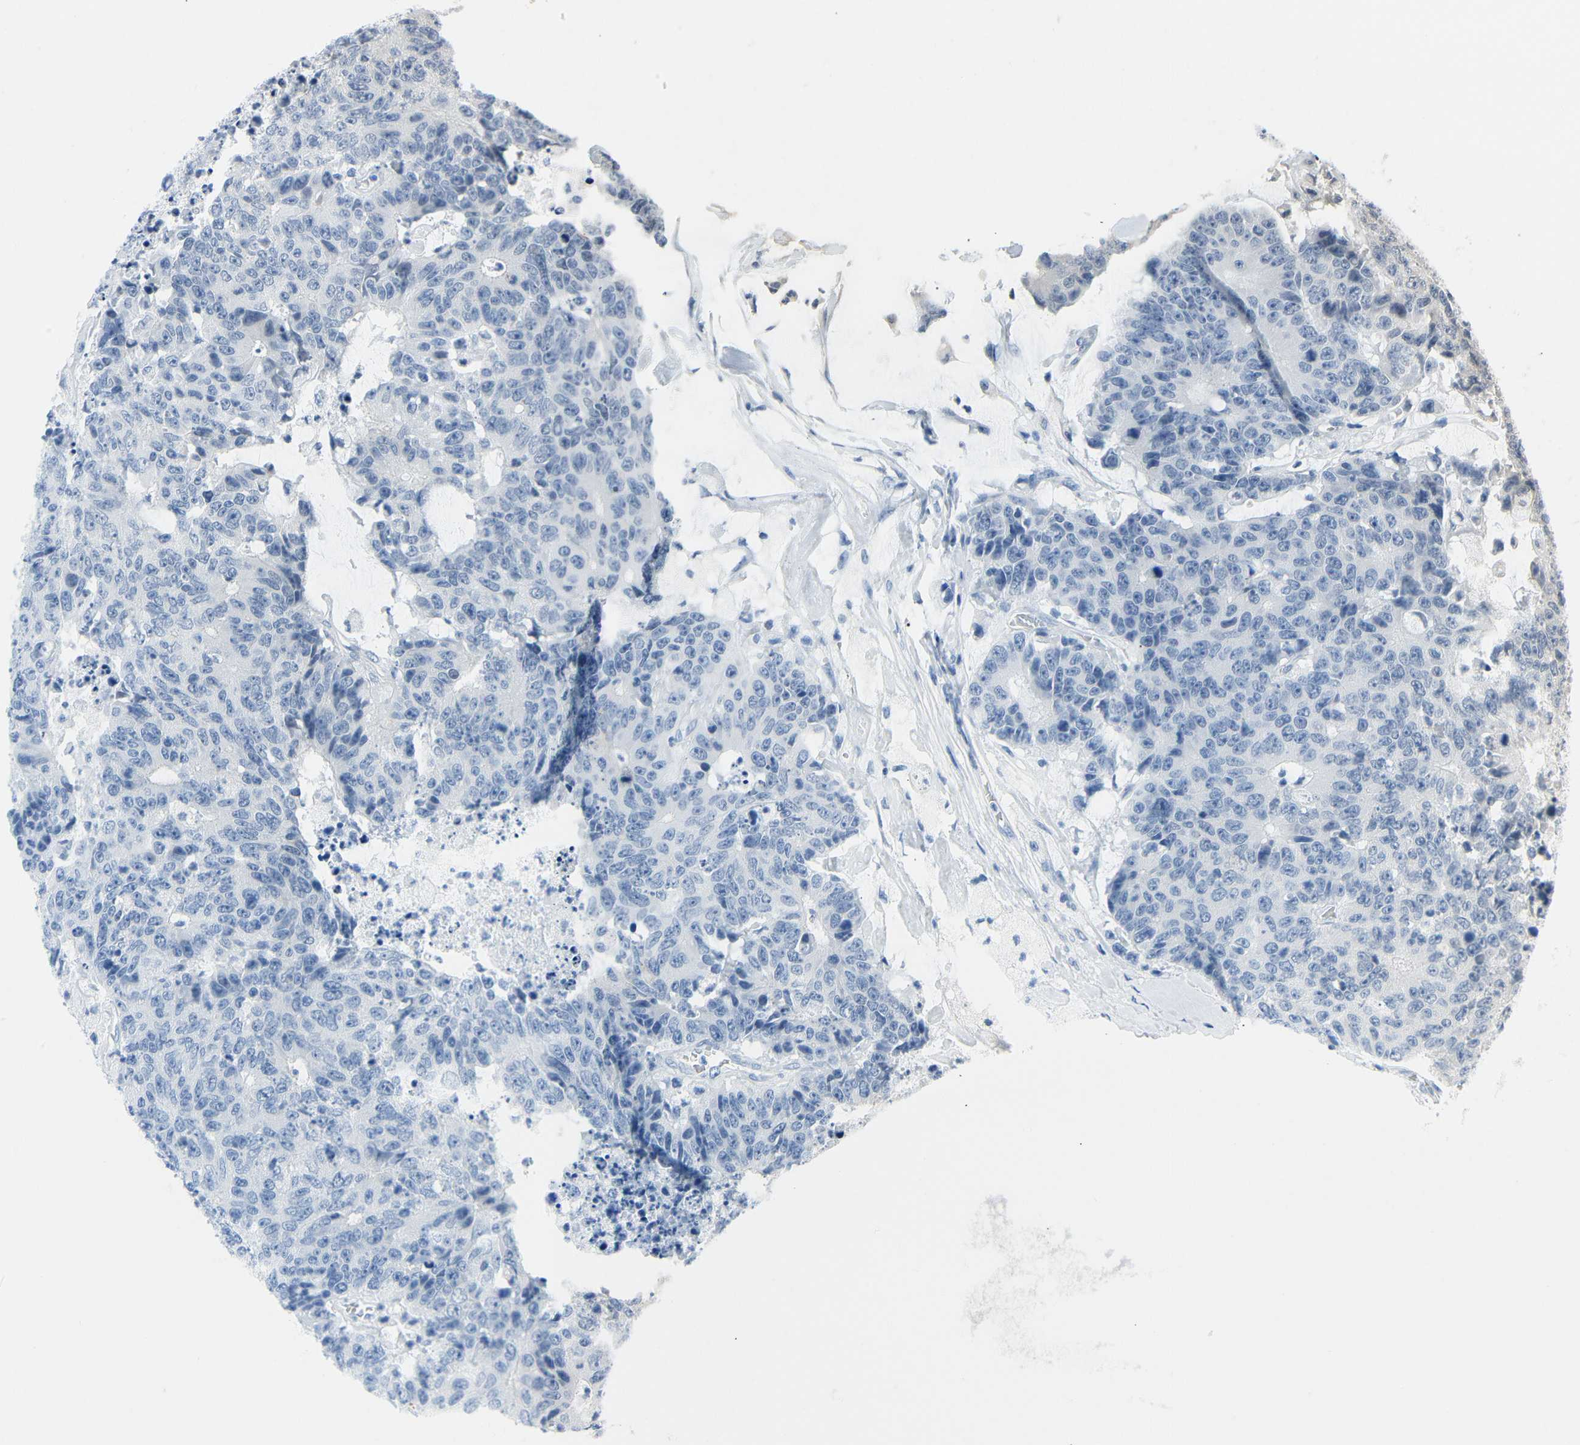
{"staining": {"intensity": "negative", "quantity": "none", "location": "none"}, "tissue": "colorectal cancer", "cell_type": "Tumor cells", "image_type": "cancer", "snomed": [{"axis": "morphology", "description": "Adenocarcinoma, NOS"}, {"axis": "topography", "description": "Colon"}], "caption": "This is an IHC photomicrograph of human colorectal adenocarcinoma. There is no positivity in tumor cells.", "gene": "IMPG2", "patient": {"sex": "female", "age": 86}}